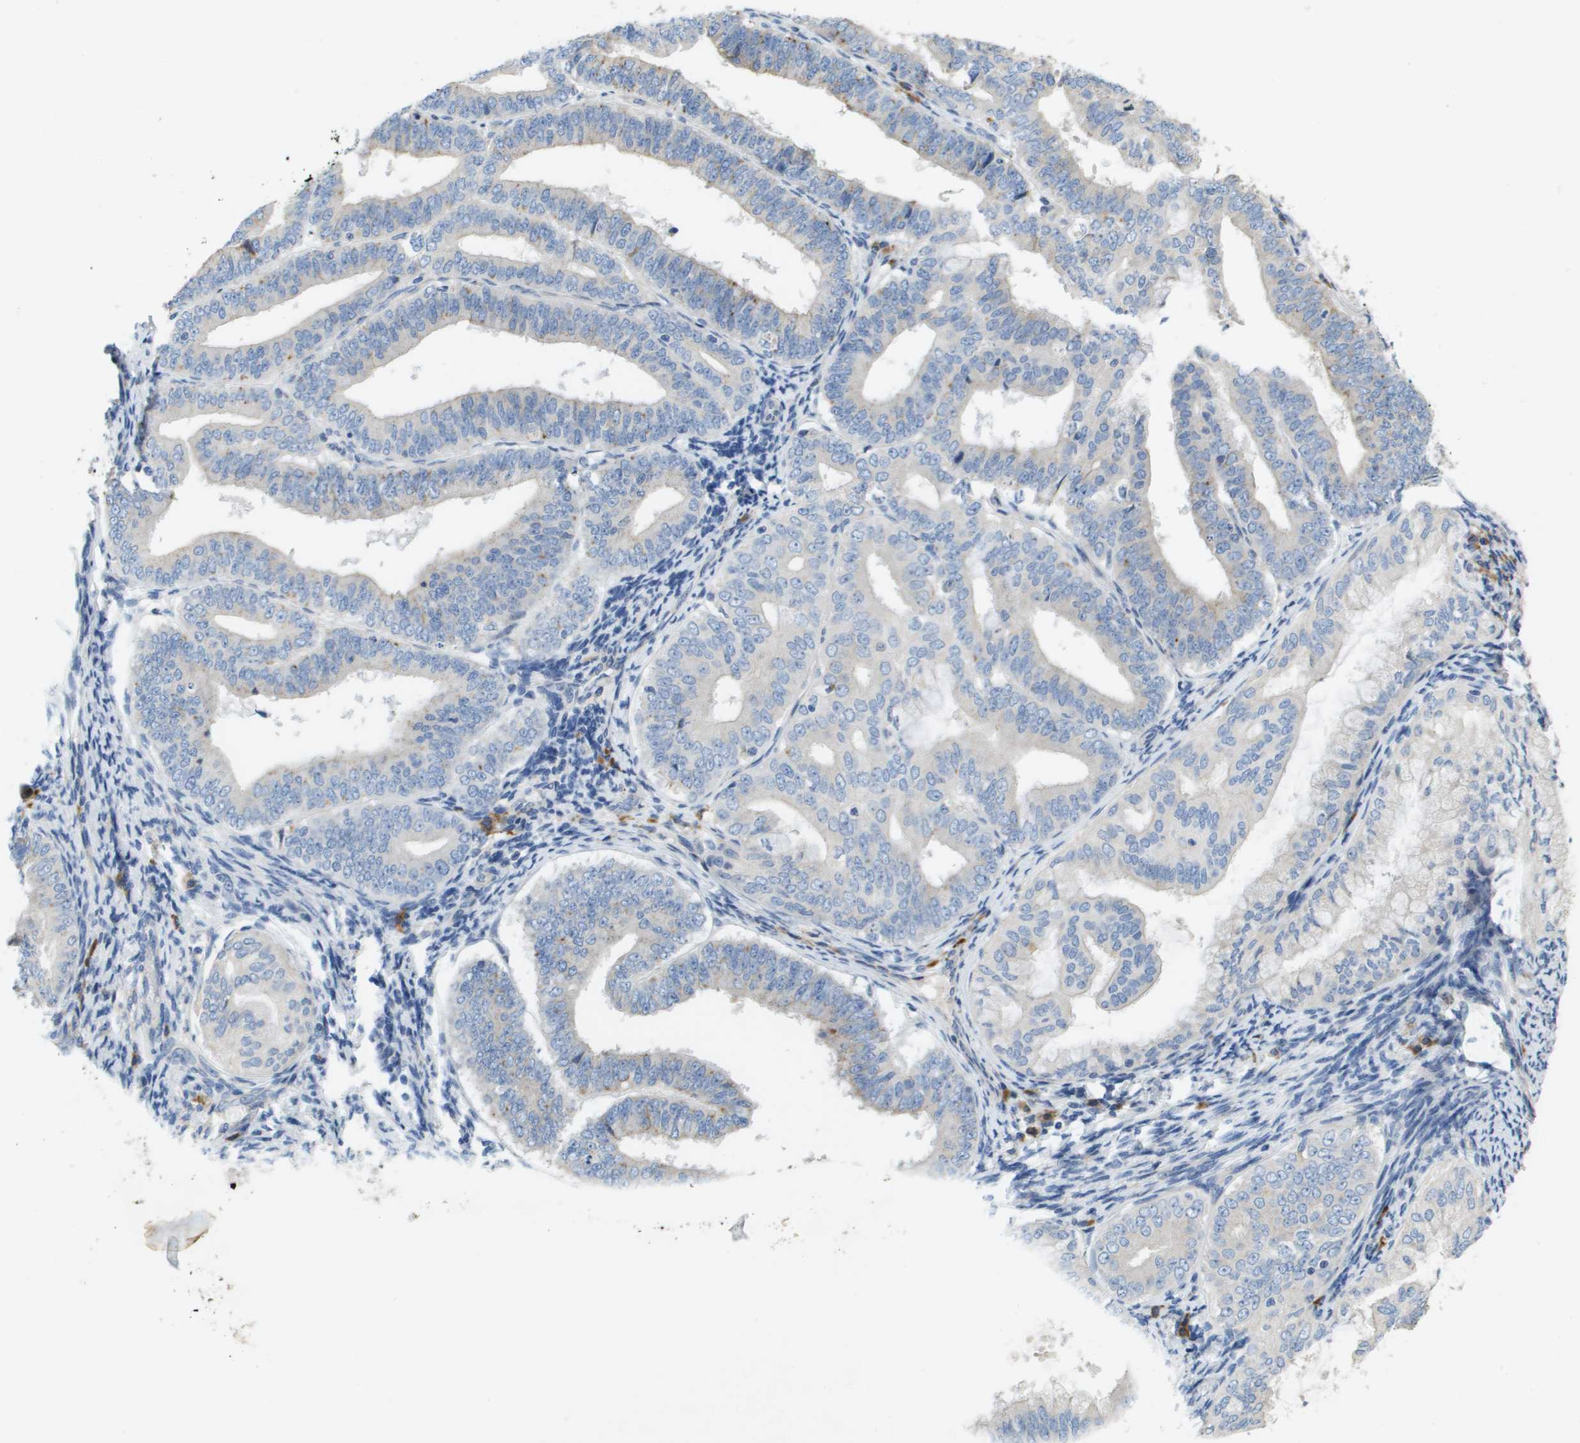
{"staining": {"intensity": "negative", "quantity": "none", "location": "none"}, "tissue": "endometrial cancer", "cell_type": "Tumor cells", "image_type": "cancer", "snomed": [{"axis": "morphology", "description": "Adenocarcinoma, NOS"}, {"axis": "topography", "description": "Endometrium"}], "caption": "The image reveals no staining of tumor cells in endometrial cancer (adenocarcinoma).", "gene": "CASP10", "patient": {"sex": "female", "age": 63}}